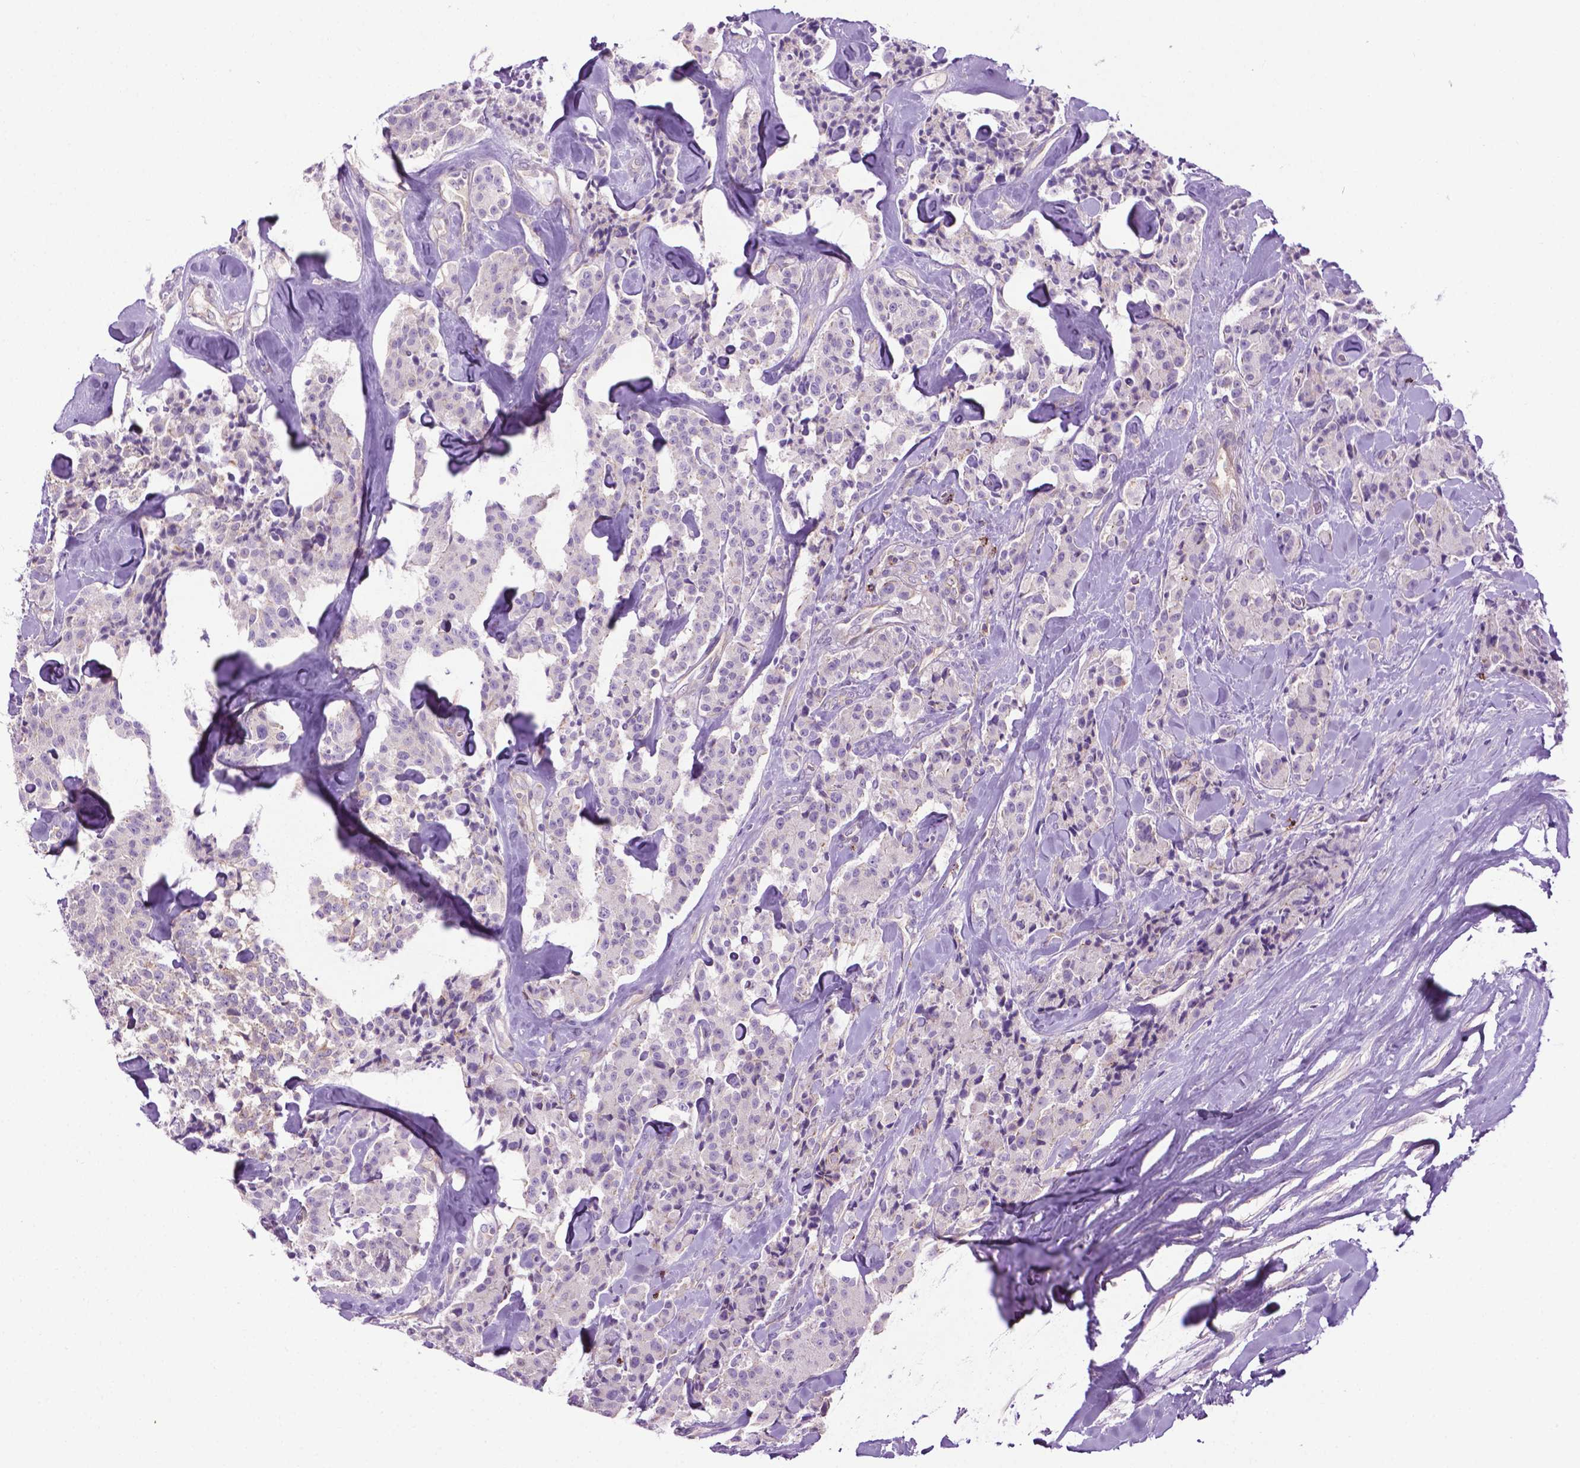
{"staining": {"intensity": "negative", "quantity": "none", "location": "none"}, "tissue": "carcinoid", "cell_type": "Tumor cells", "image_type": "cancer", "snomed": [{"axis": "morphology", "description": "Carcinoid, malignant, NOS"}, {"axis": "topography", "description": "Pancreas"}], "caption": "There is no significant expression in tumor cells of carcinoid (malignant).", "gene": "SPECC1L", "patient": {"sex": "male", "age": 41}}